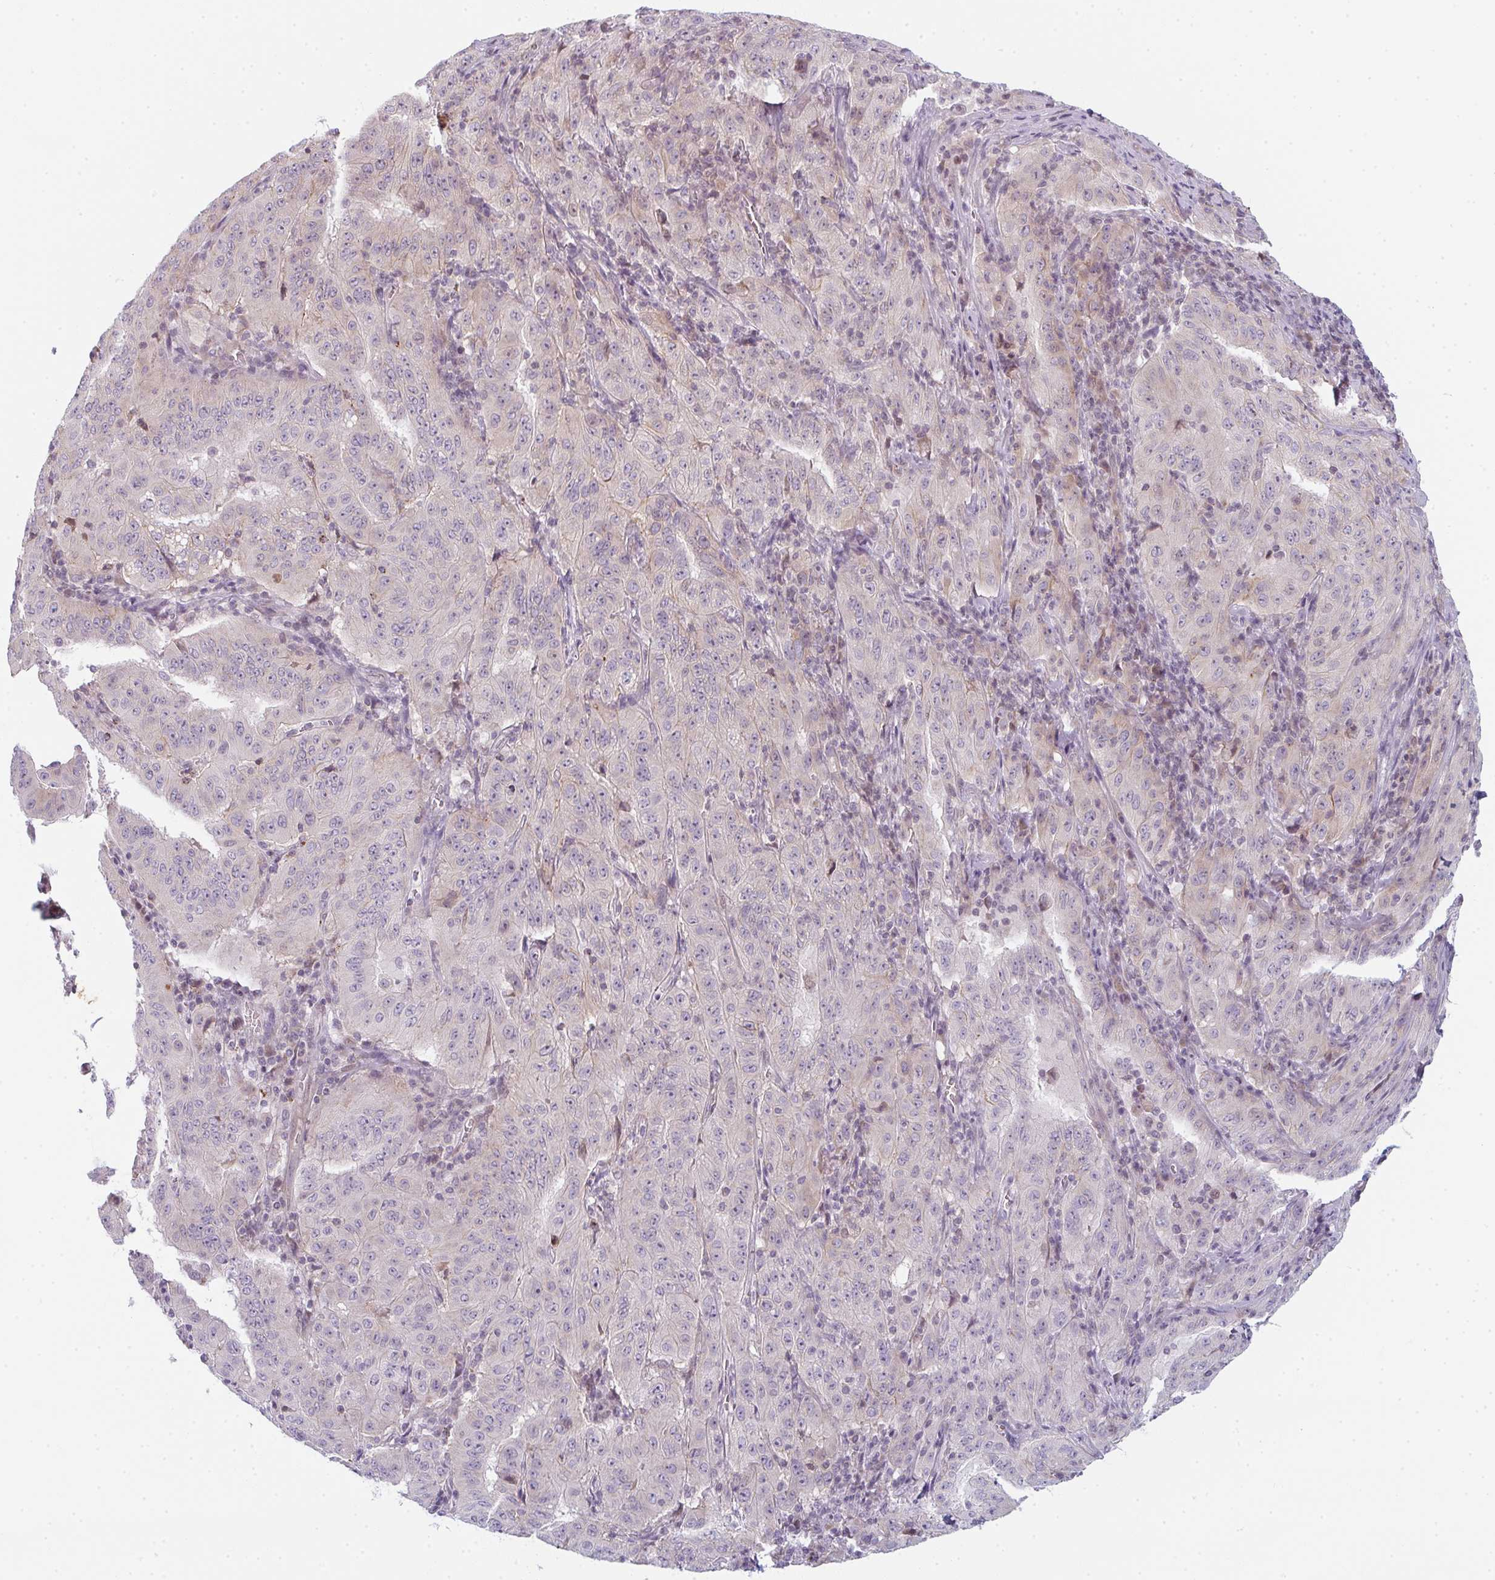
{"staining": {"intensity": "negative", "quantity": "none", "location": "none"}, "tissue": "pancreatic cancer", "cell_type": "Tumor cells", "image_type": "cancer", "snomed": [{"axis": "morphology", "description": "Adenocarcinoma, NOS"}, {"axis": "topography", "description": "Pancreas"}], "caption": "A histopathology image of human adenocarcinoma (pancreatic) is negative for staining in tumor cells. (DAB (3,3'-diaminobenzidine) immunohistochemistry (IHC), high magnification).", "gene": "TMEM237", "patient": {"sex": "male", "age": 63}}